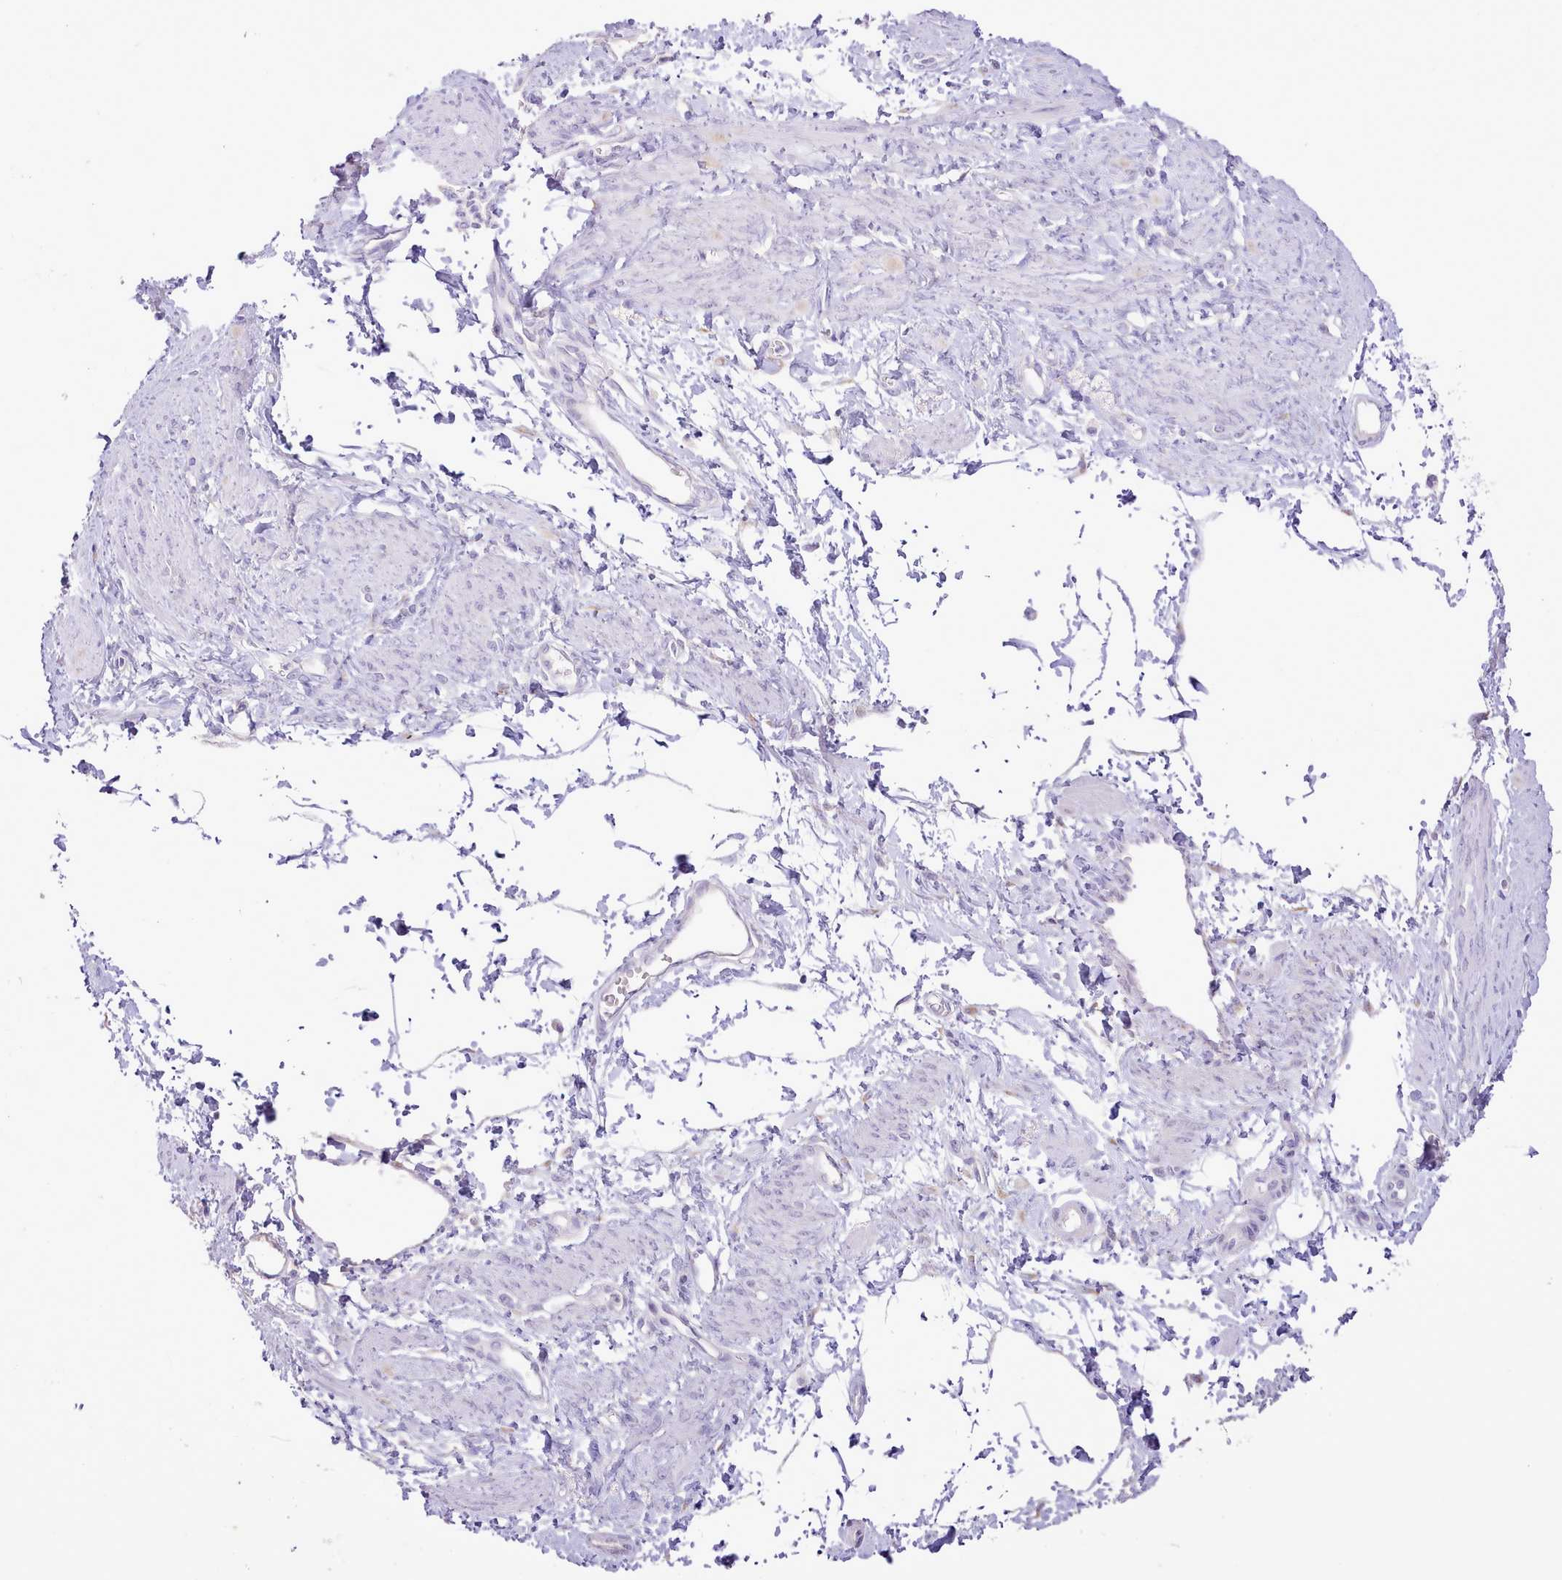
{"staining": {"intensity": "negative", "quantity": "none", "location": "none"}, "tissue": "smooth muscle", "cell_type": "Smooth muscle cells", "image_type": "normal", "snomed": [{"axis": "morphology", "description": "Normal tissue, NOS"}, {"axis": "topography", "description": "Smooth muscle"}, {"axis": "topography", "description": "Uterus"}], "caption": "Immunohistochemistry (IHC) micrograph of normal human smooth muscle stained for a protein (brown), which shows no staining in smooth muscle cells. (DAB IHC with hematoxylin counter stain).", "gene": "CCL1", "patient": {"sex": "female", "age": 39}}